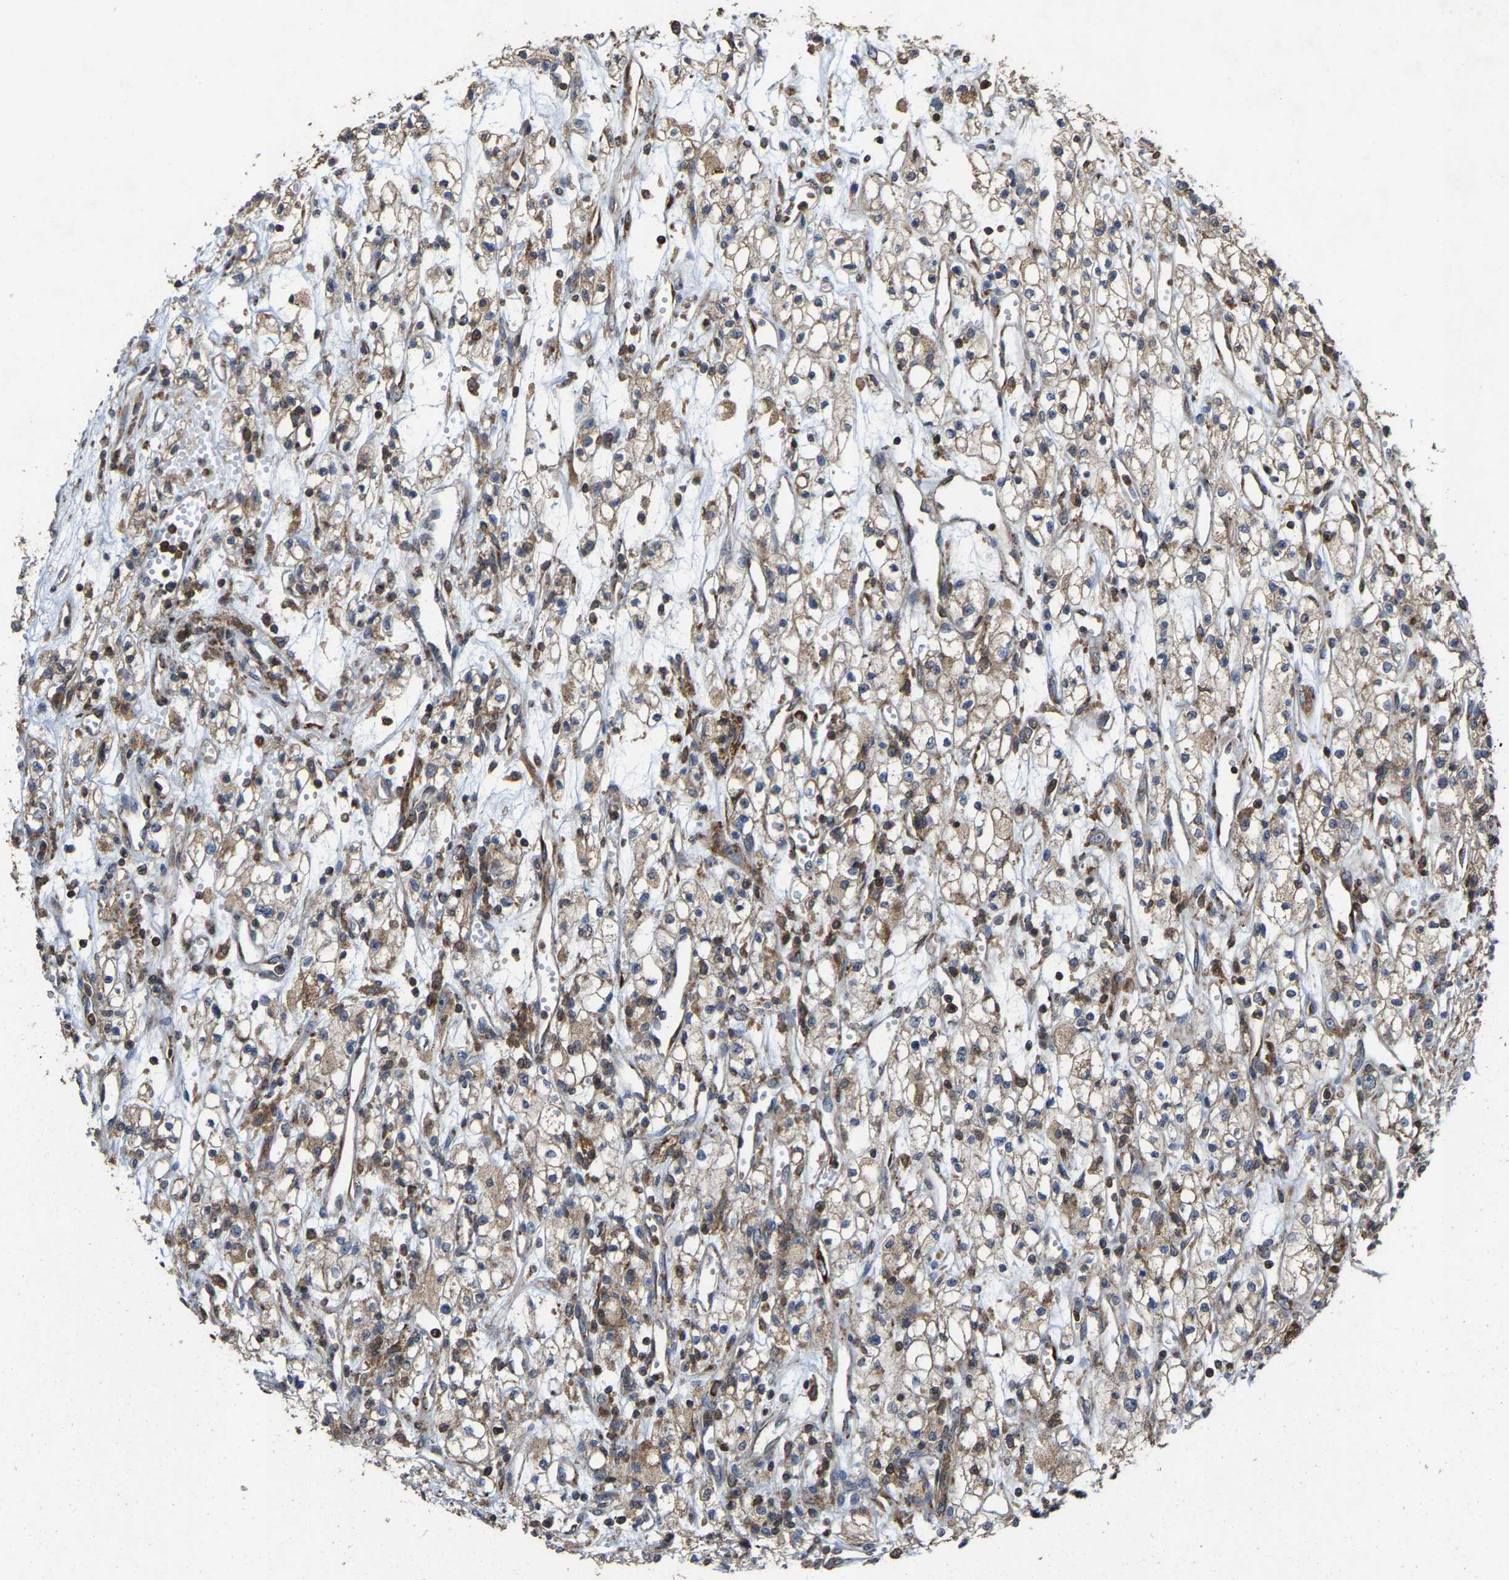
{"staining": {"intensity": "weak", "quantity": "<25%", "location": "cytoplasmic/membranous"}, "tissue": "renal cancer", "cell_type": "Tumor cells", "image_type": "cancer", "snomed": [{"axis": "morphology", "description": "Adenocarcinoma, NOS"}, {"axis": "topography", "description": "Kidney"}], "caption": "An image of adenocarcinoma (renal) stained for a protein exhibits no brown staining in tumor cells.", "gene": "FGD3", "patient": {"sex": "male", "age": 59}}